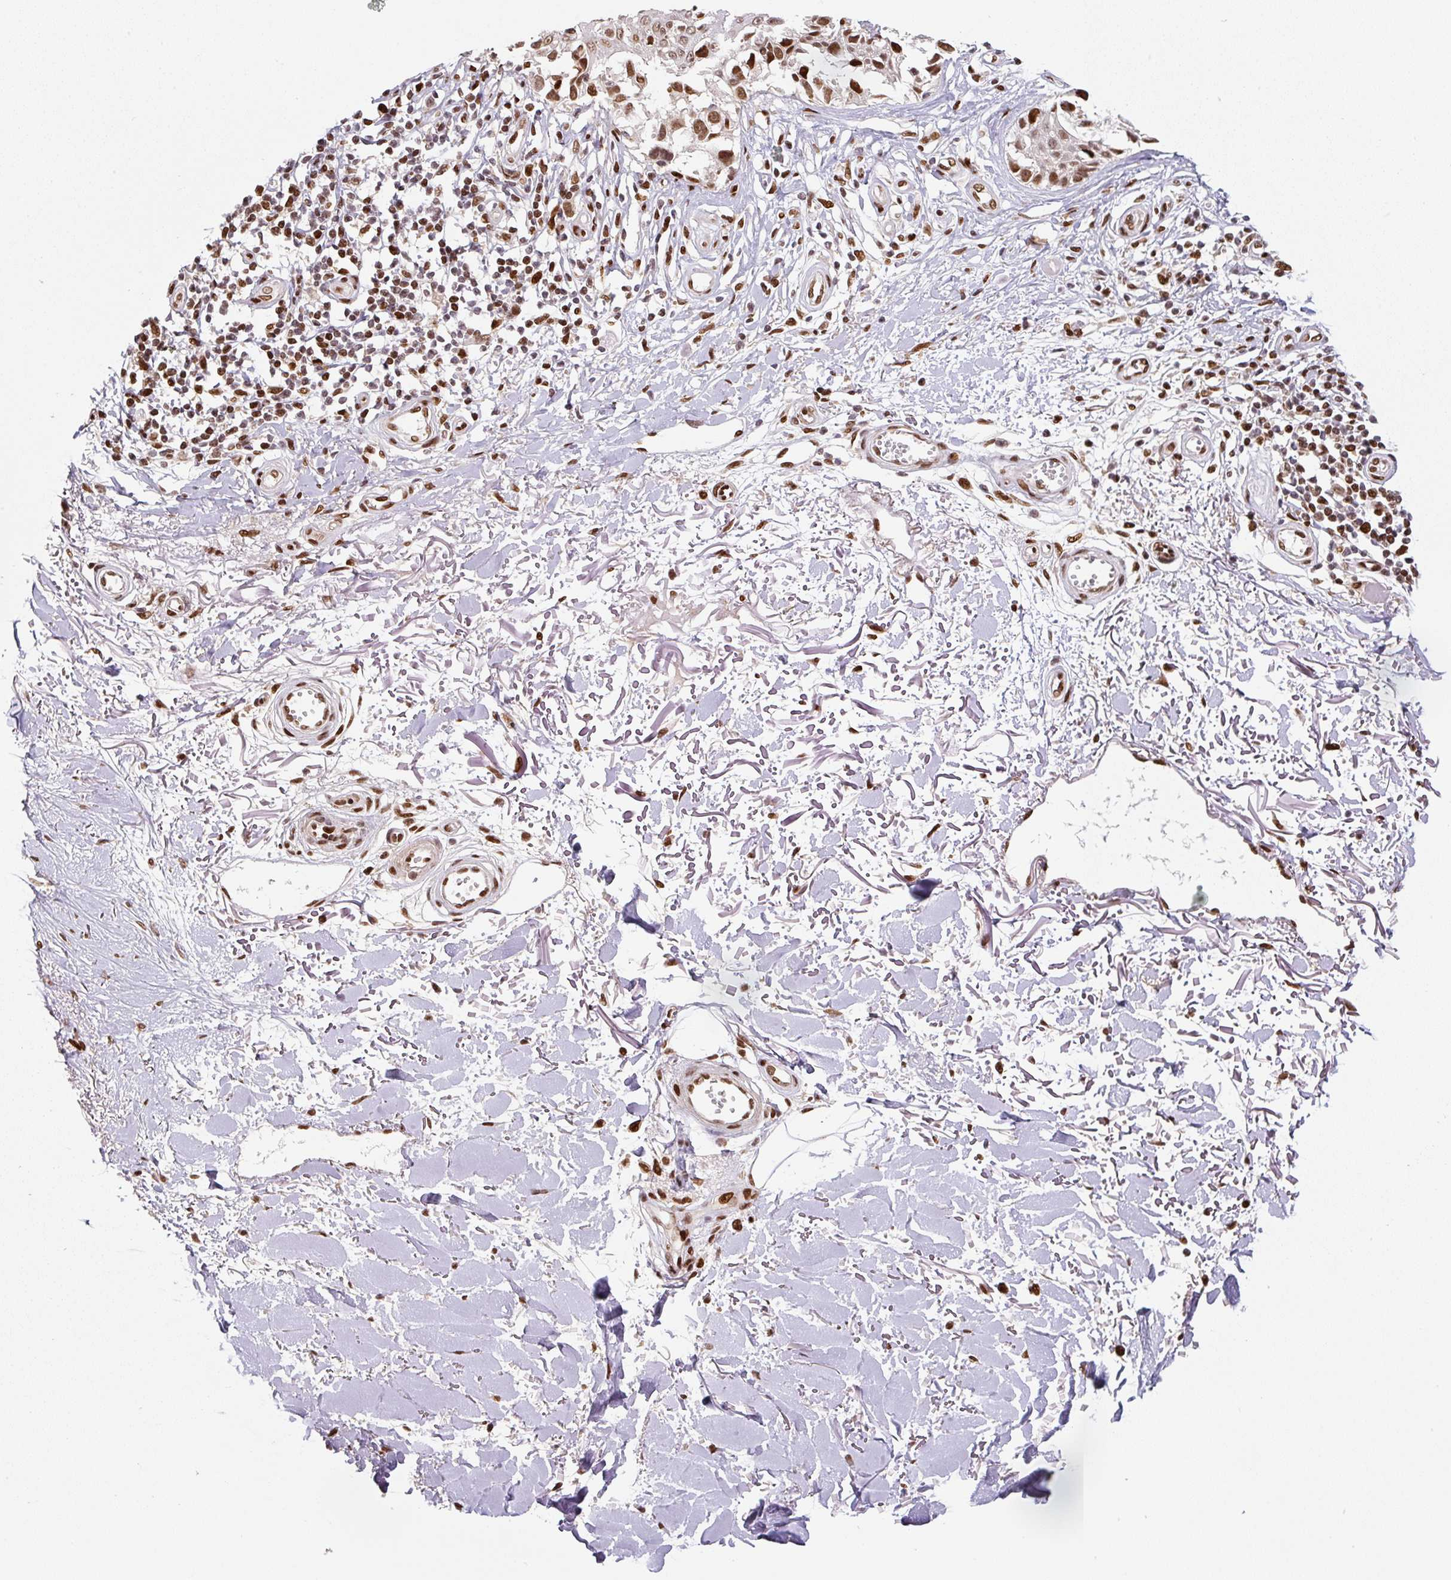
{"staining": {"intensity": "moderate", "quantity": ">75%", "location": "nuclear"}, "tissue": "melanoma", "cell_type": "Tumor cells", "image_type": "cancer", "snomed": [{"axis": "morphology", "description": "Malignant melanoma, NOS"}, {"axis": "topography", "description": "Skin"}], "caption": "Immunohistochemistry (IHC) image of melanoma stained for a protein (brown), which exhibits medium levels of moderate nuclear expression in approximately >75% of tumor cells.", "gene": "PYDC2", "patient": {"sex": "male", "age": 73}}